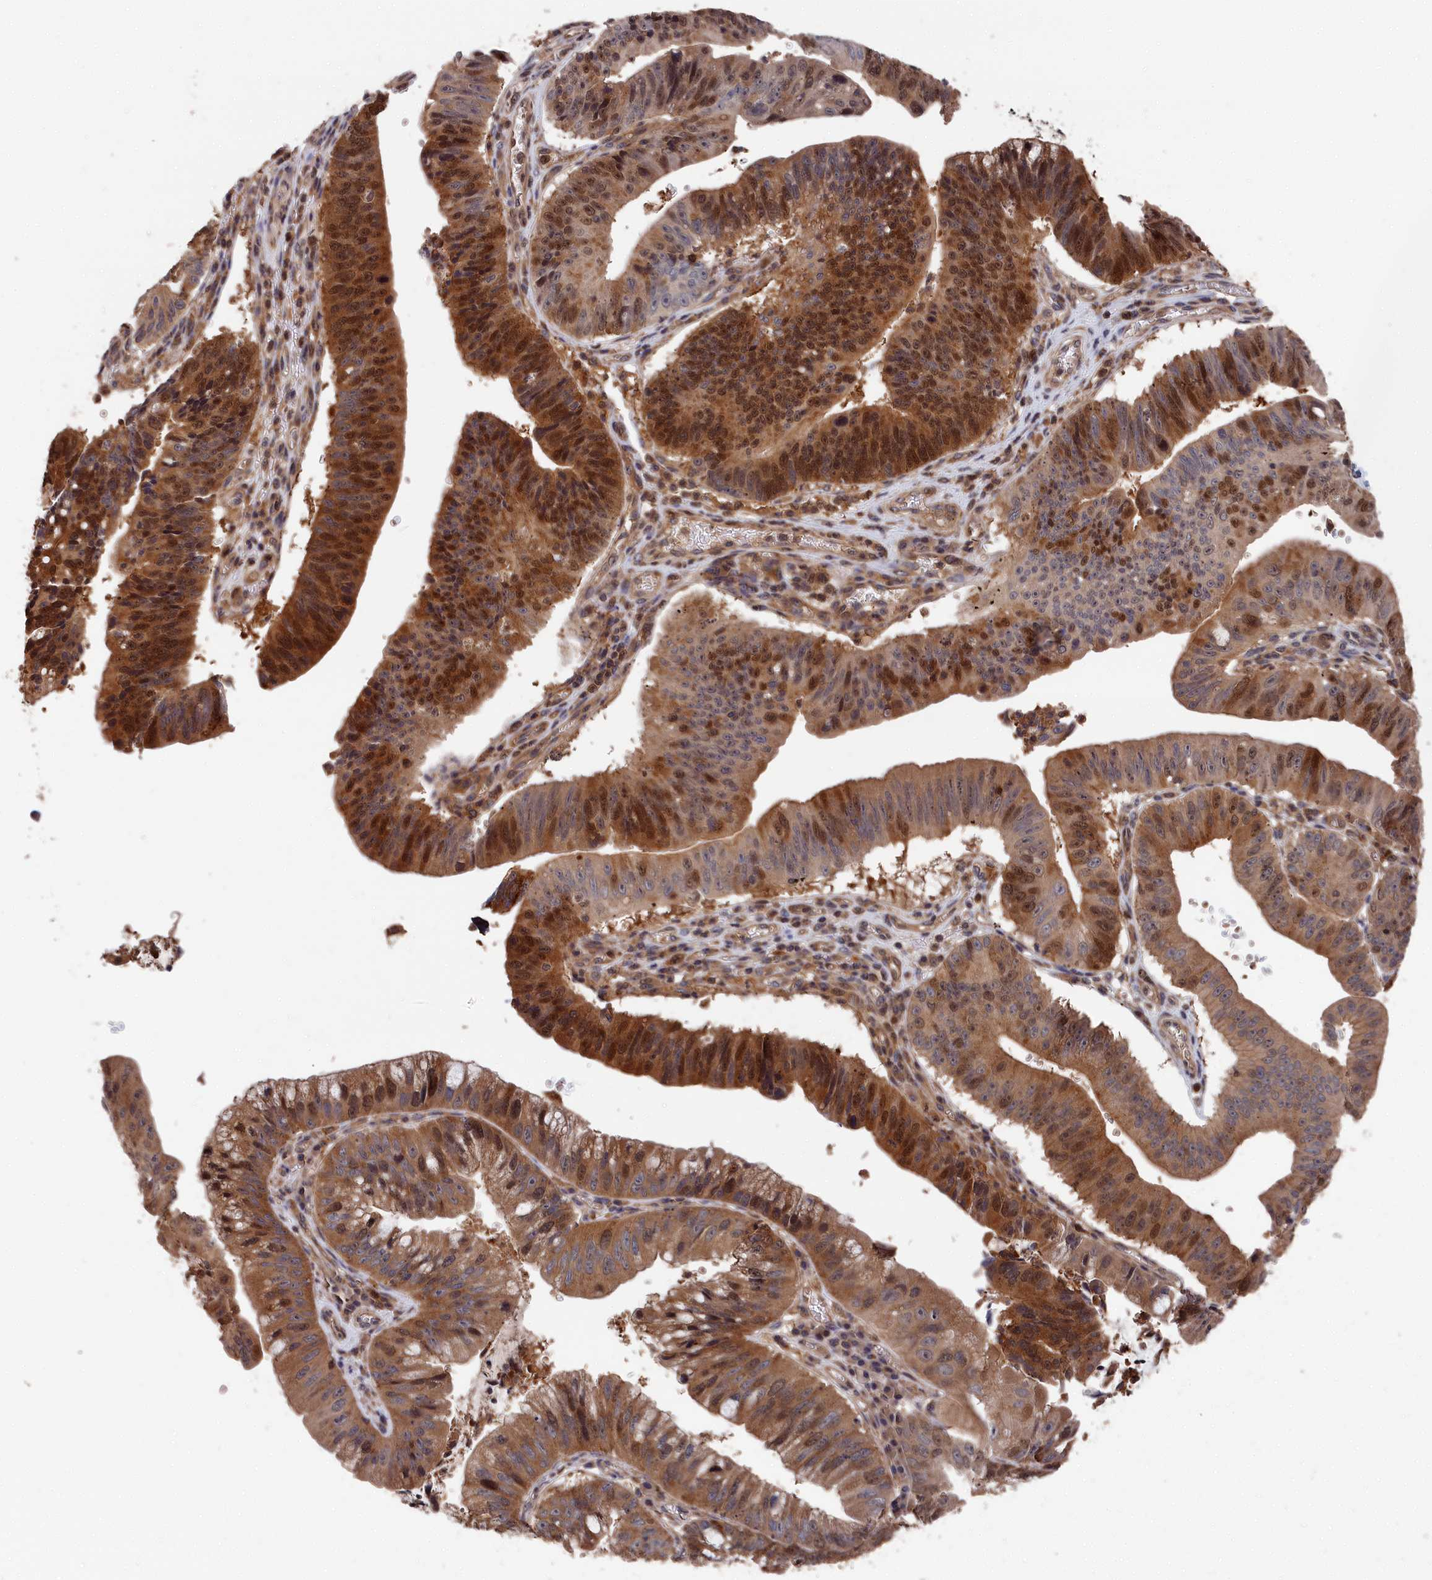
{"staining": {"intensity": "moderate", "quantity": ">75%", "location": "cytoplasmic/membranous,nuclear"}, "tissue": "stomach cancer", "cell_type": "Tumor cells", "image_type": "cancer", "snomed": [{"axis": "morphology", "description": "Adenocarcinoma, NOS"}, {"axis": "topography", "description": "Stomach"}], "caption": "A high-resolution image shows immunohistochemistry (IHC) staining of adenocarcinoma (stomach), which exhibits moderate cytoplasmic/membranous and nuclear expression in about >75% of tumor cells.", "gene": "RMI2", "patient": {"sex": "male", "age": 59}}